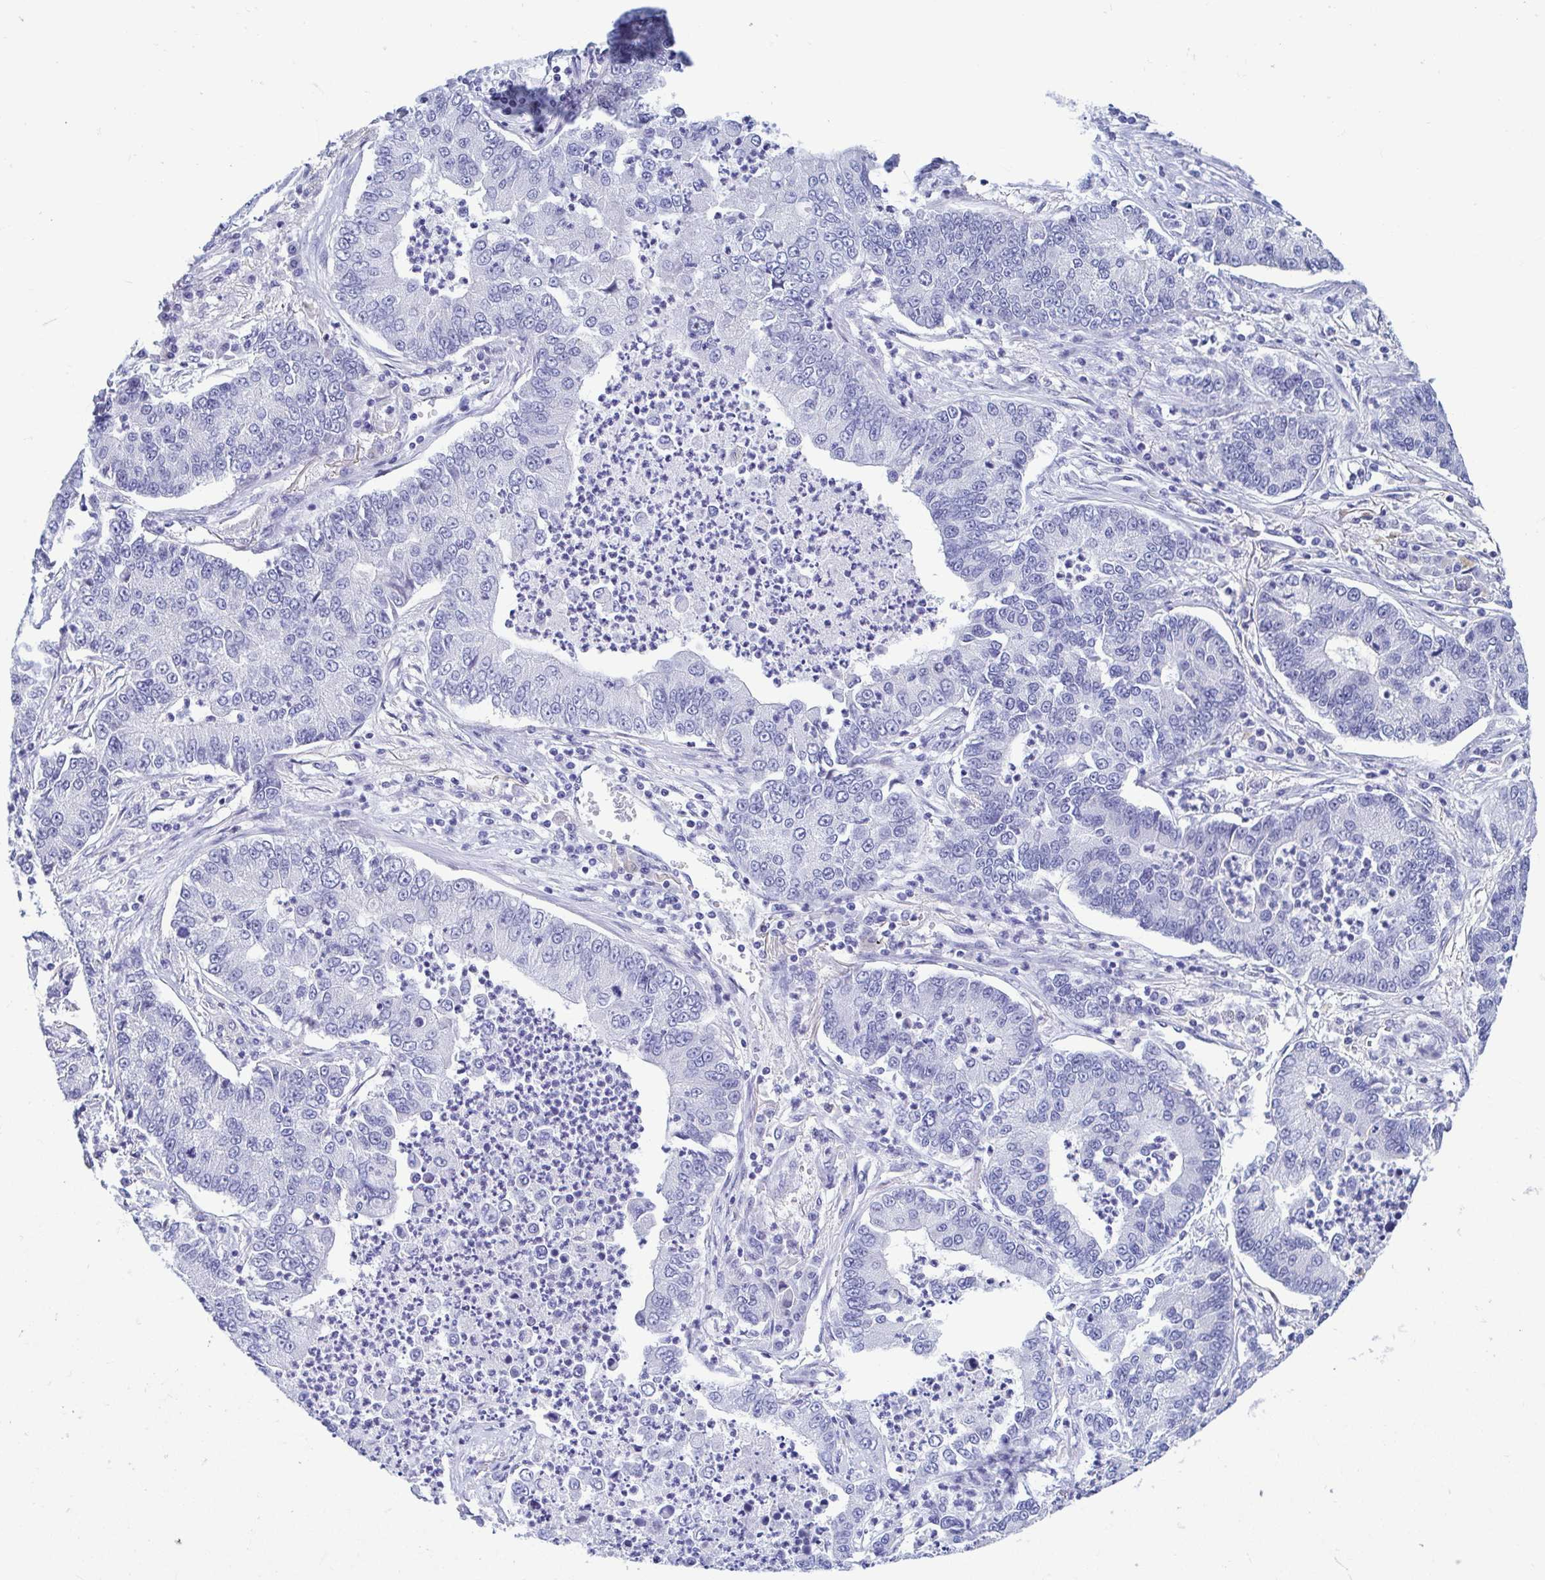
{"staining": {"intensity": "negative", "quantity": "none", "location": "none"}, "tissue": "lung cancer", "cell_type": "Tumor cells", "image_type": "cancer", "snomed": [{"axis": "morphology", "description": "Adenocarcinoma, NOS"}, {"axis": "topography", "description": "Lung"}], "caption": "Protein analysis of lung cancer displays no significant positivity in tumor cells.", "gene": "PERM1", "patient": {"sex": "female", "age": 57}}